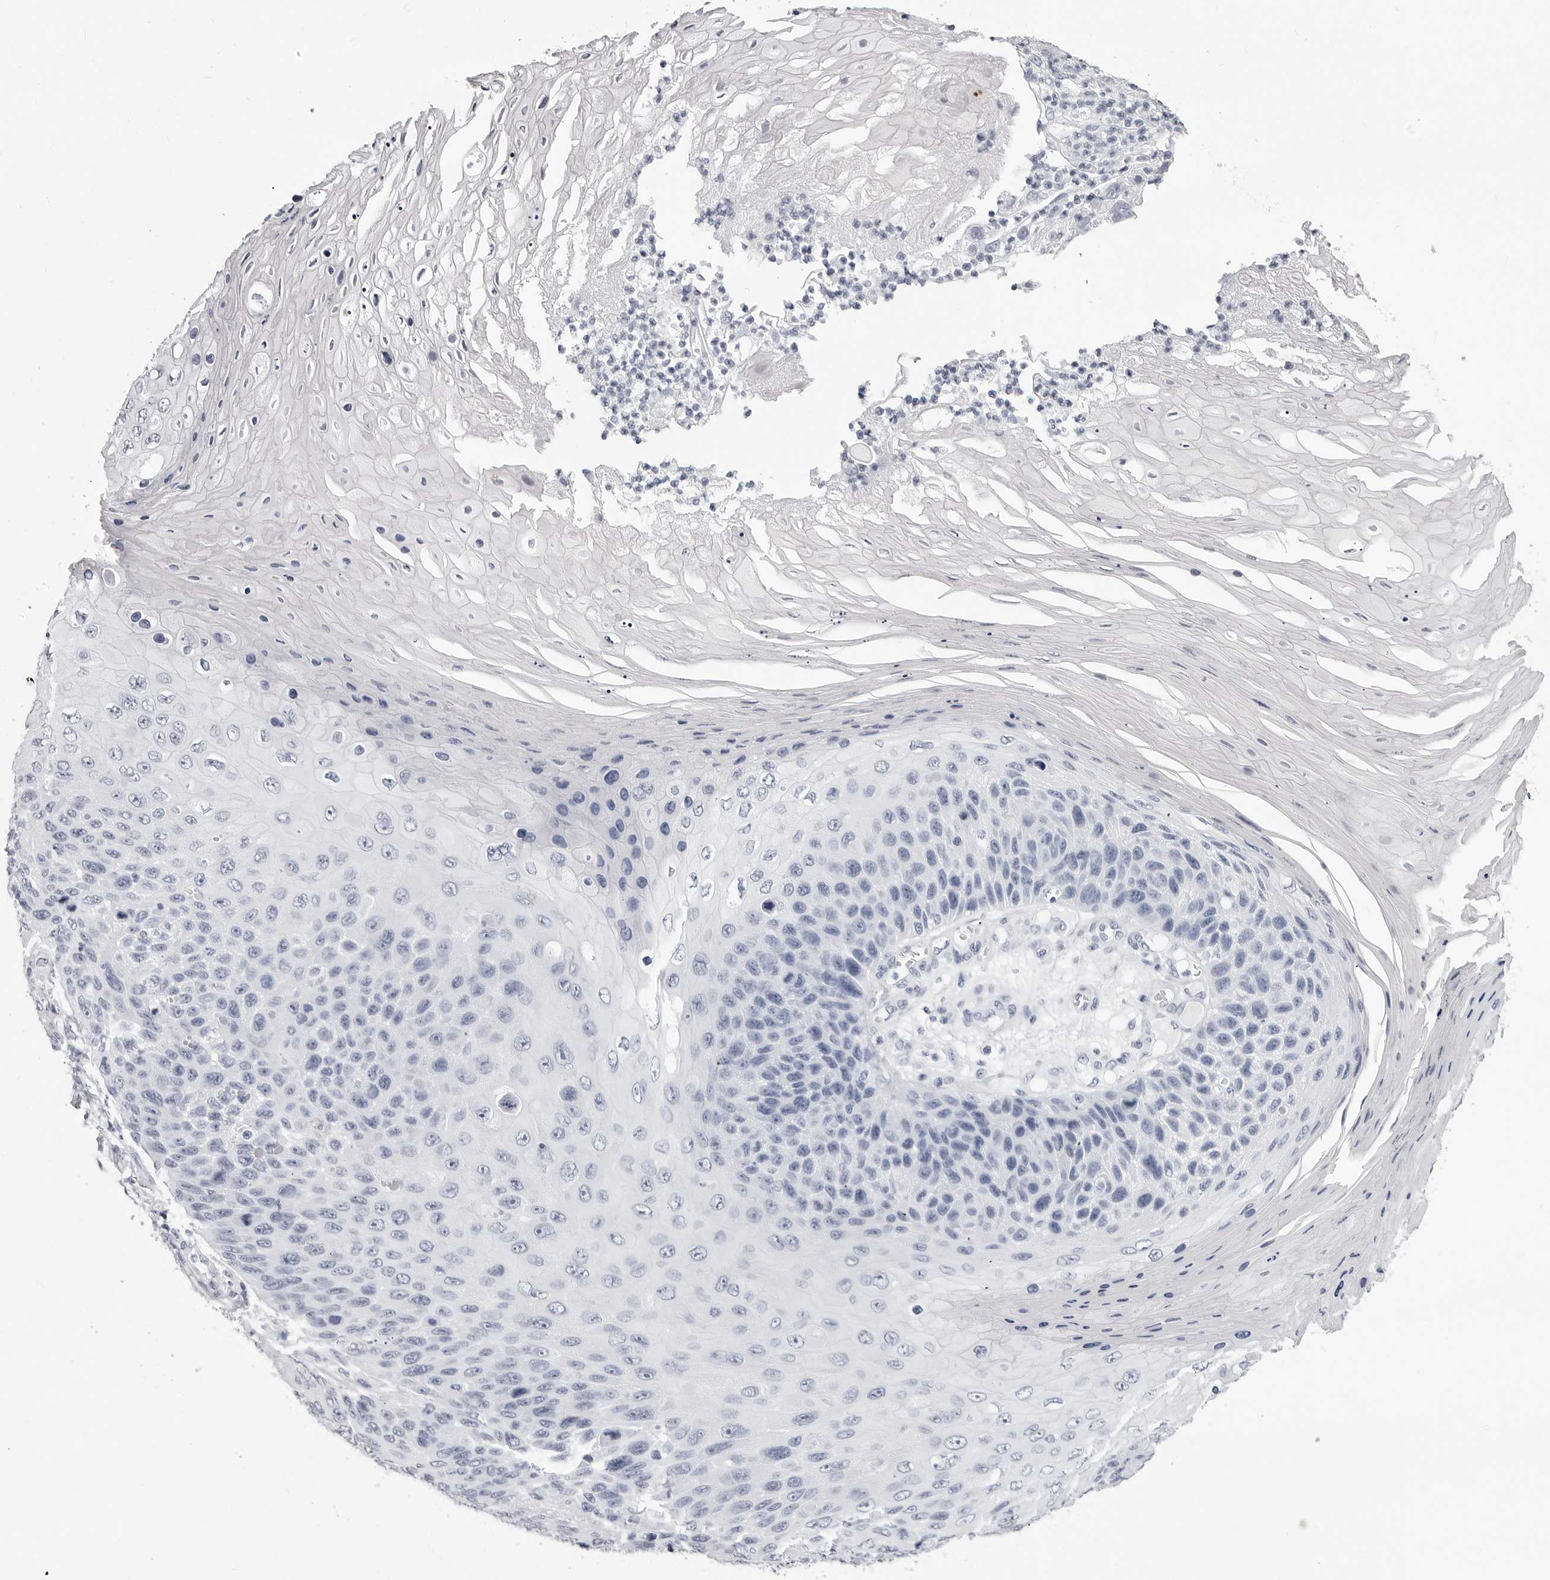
{"staining": {"intensity": "negative", "quantity": "none", "location": "none"}, "tissue": "skin cancer", "cell_type": "Tumor cells", "image_type": "cancer", "snomed": [{"axis": "morphology", "description": "Squamous cell carcinoma, NOS"}, {"axis": "topography", "description": "Skin"}], "caption": "This is an immunohistochemistry photomicrograph of human skin squamous cell carcinoma. There is no staining in tumor cells.", "gene": "LGALS4", "patient": {"sex": "female", "age": 88}}